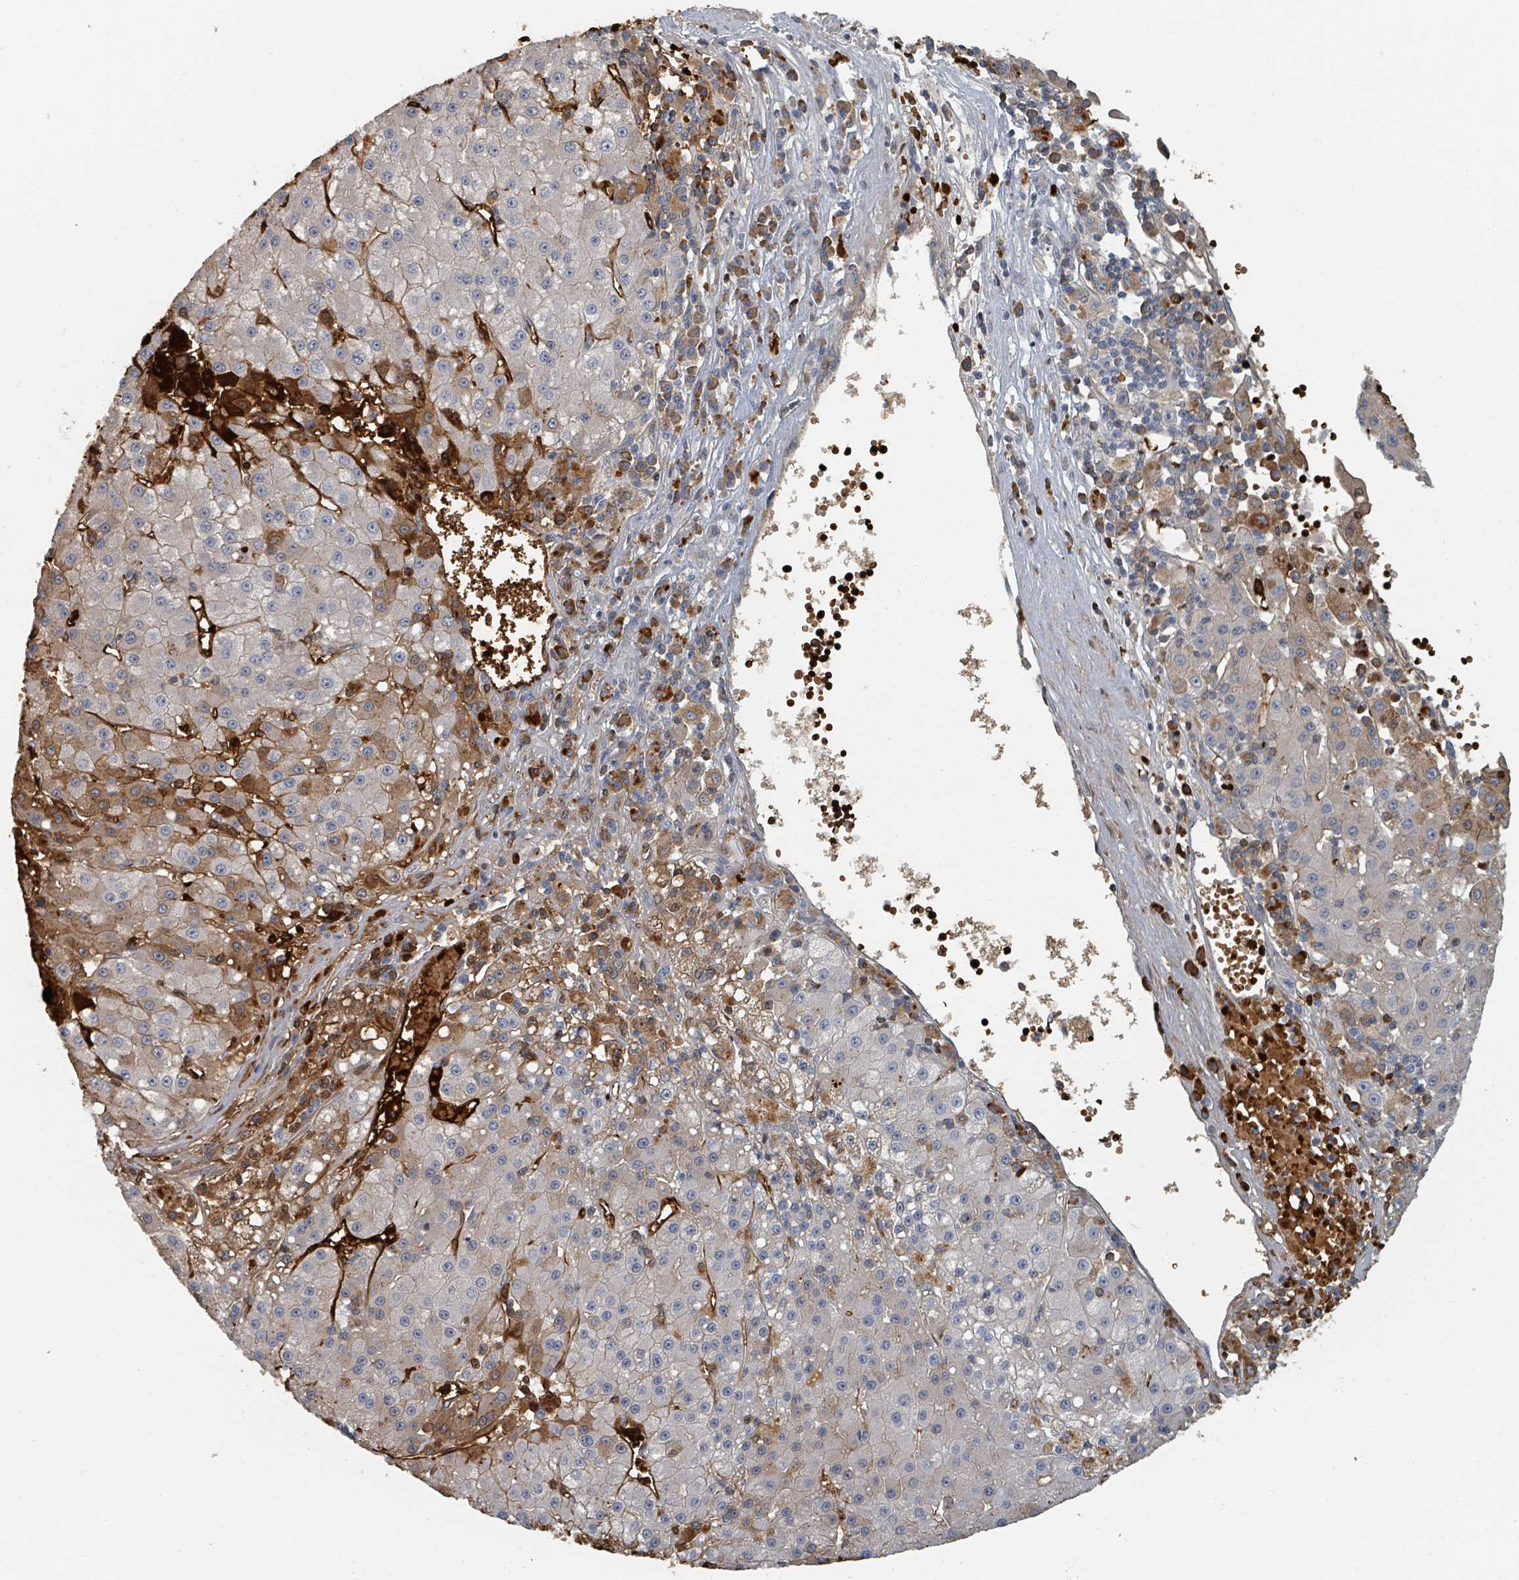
{"staining": {"intensity": "moderate", "quantity": "<25%", "location": "cytoplasmic/membranous"}, "tissue": "liver cancer", "cell_type": "Tumor cells", "image_type": "cancer", "snomed": [{"axis": "morphology", "description": "Carcinoma, Hepatocellular, NOS"}, {"axis": "topography", "description": "Liver"}], "caption": "There is low levels of moderate cytoplasmic/membranous expression in tumor cells of hepatocellular carcinoma (liver), as demonstrated by immunohistochemical staining (brown color).", "gene": "TRPC4AP", "patient": {"sex": "male", "age": 76}}